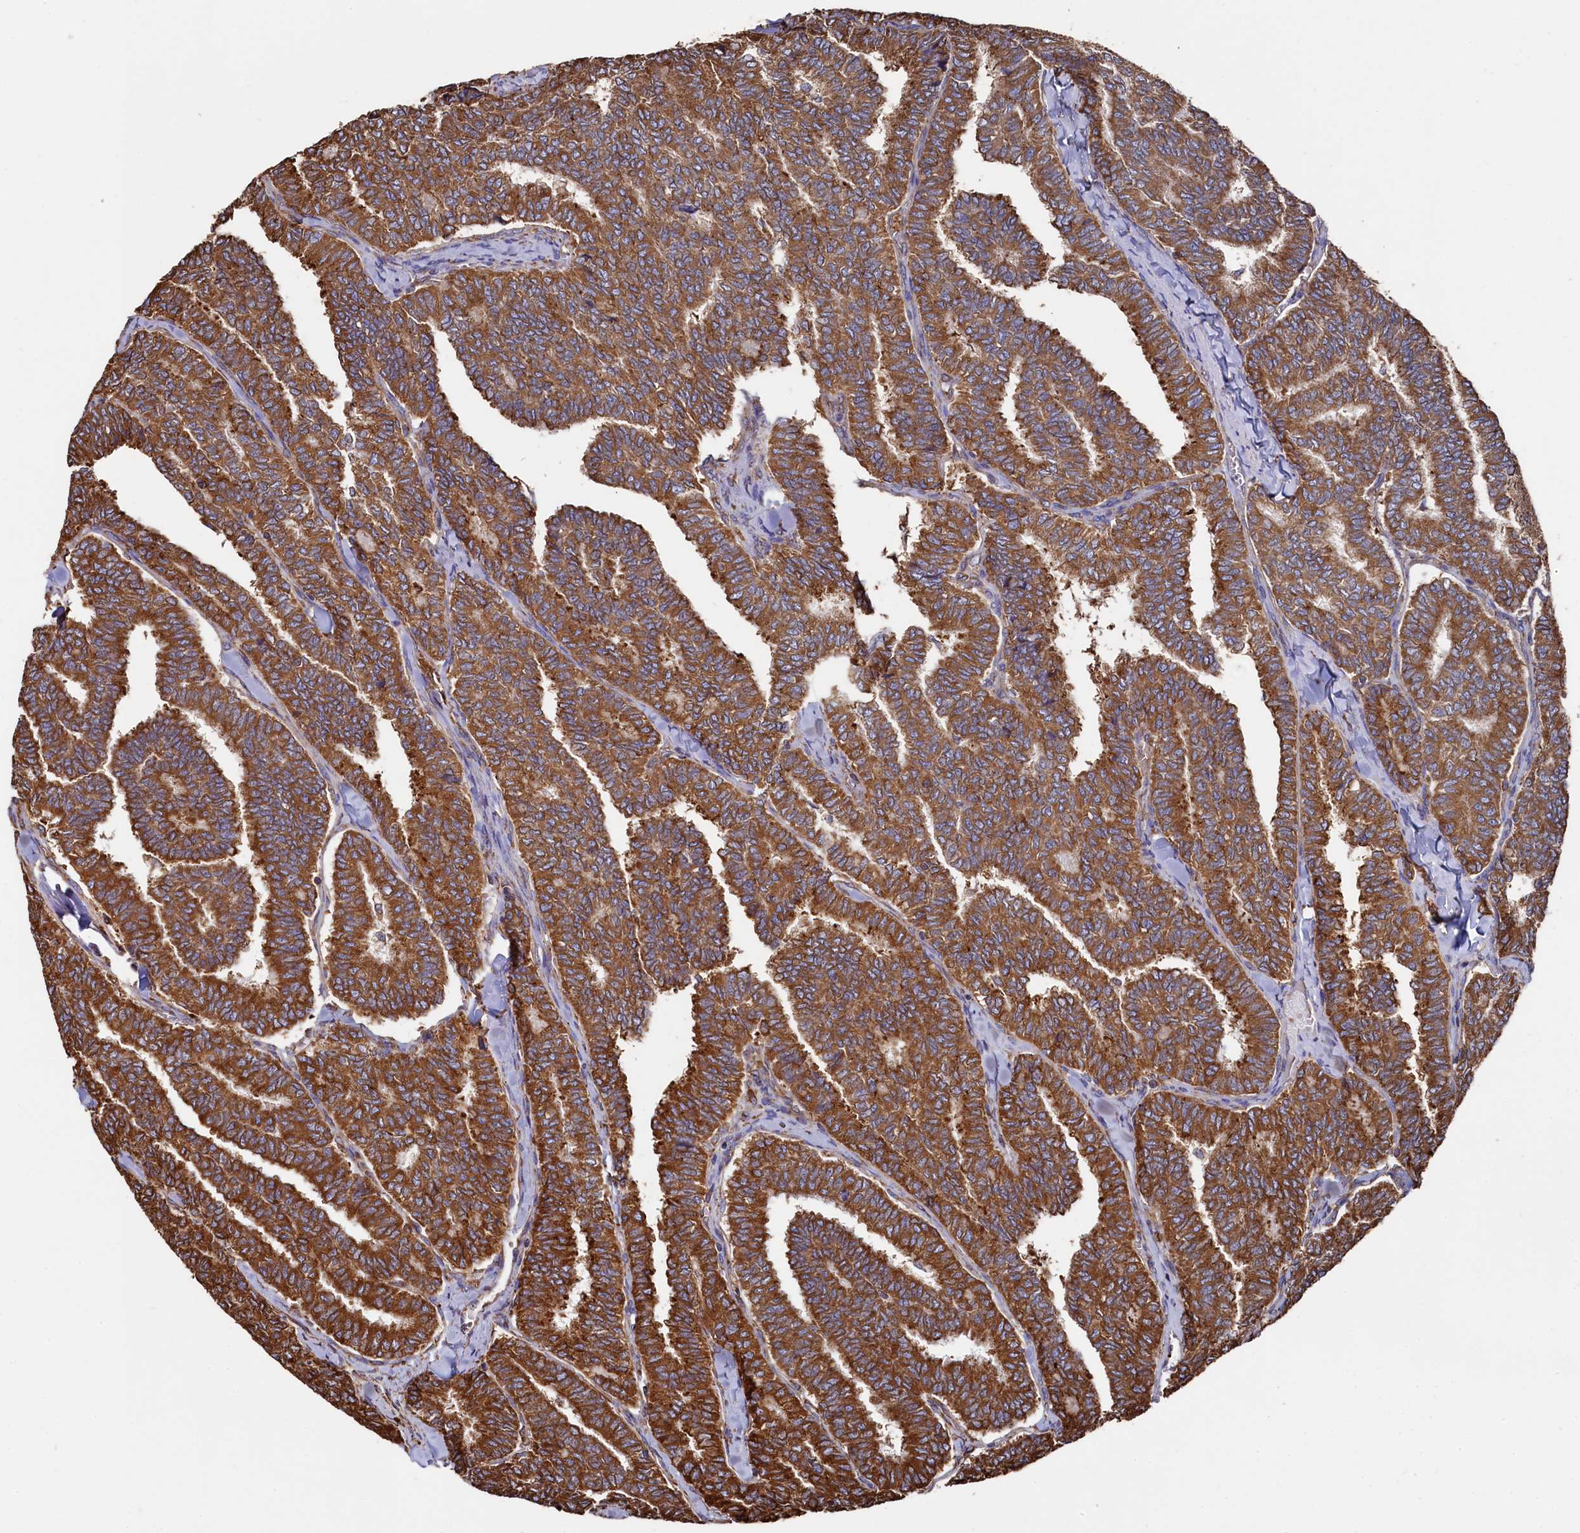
{"staining": {"intensity": "strong", "quantity": ">75%", "location": "cytoplasmic/membranous"}, "tissue": "thyroid cancer", "cell_type": "Tumor cells", "image_type": "cancer", "snomed": [{"axis": "morphology", "description": "Papillary adenocarcinoma, NOS"}, {"axis": "topography", "description": "Thyroid gland"}], "caption": "Protein positivity by immunohistochemistry displays strong cytoplasmic/membranous positivity in approximately >75% of tumor cells in papillary adenocarcinoma (thyroid).", "gene": "NEURL1B", "patient": {"sex": "female", "age": 35}}